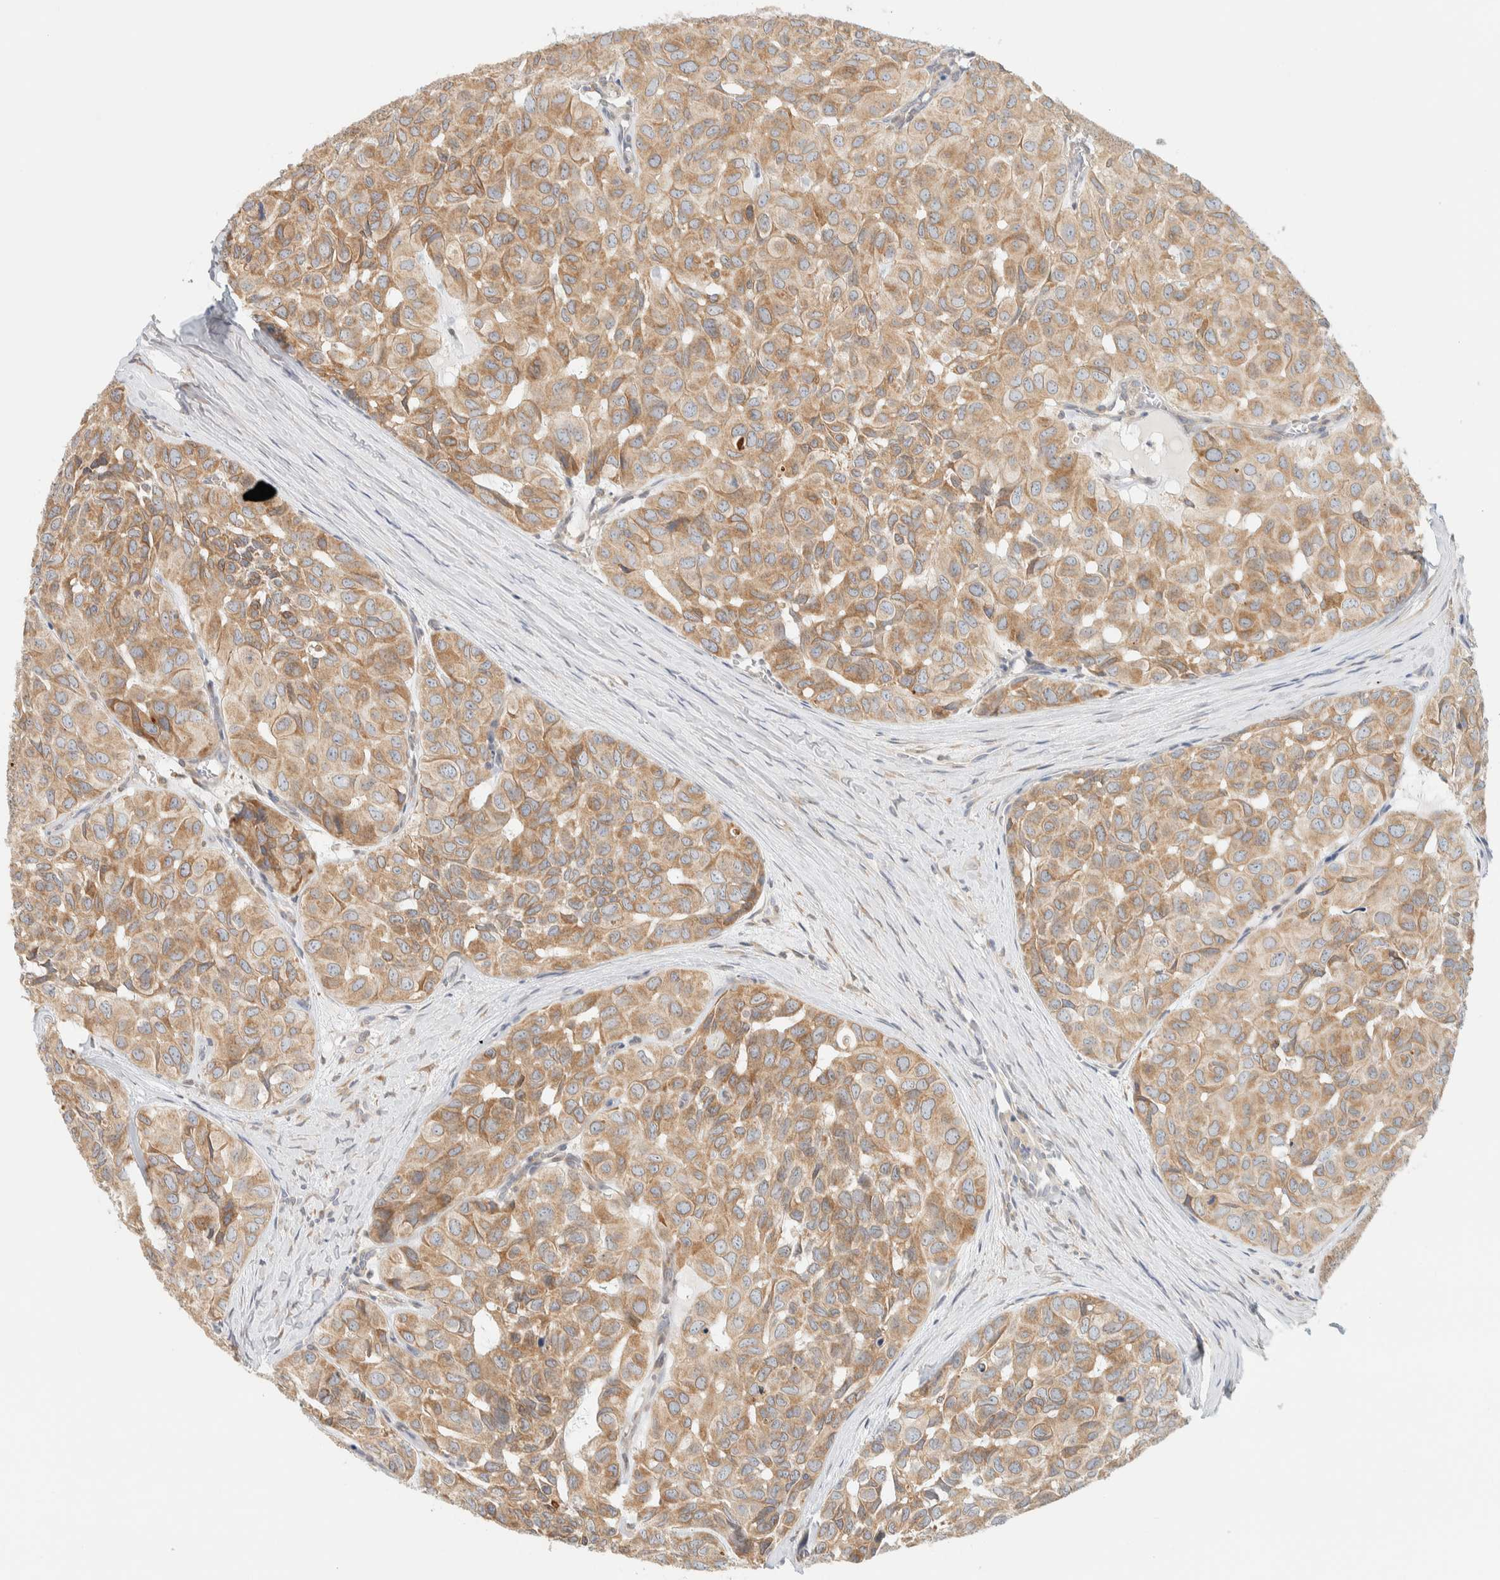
{"staining": {"intensity": "moderate", "quantity": ">75%", "location": "cytoplasmic/membranous"}, "tissue": "head and neck cancer", "cell_type": "Tumor cells", "image_type": "cancer", "snomed": [{"axis": "morphology", "description": "Adenocarcinoma, NOS"}, {"axis": "topography", "description": "Salivary gland, NOS"}, {"axis": "topography", "description": "Head-Neck"}], "caption": "A high-resolution image shows immunohistochemistry staining of head and neck adenocarcinoma, which displays moderate cytoplasmic/membranous positivity in approximately >75% of tumor cells.", "gene": "NT5C", "patient": {"sex": "female", "age": 76}}